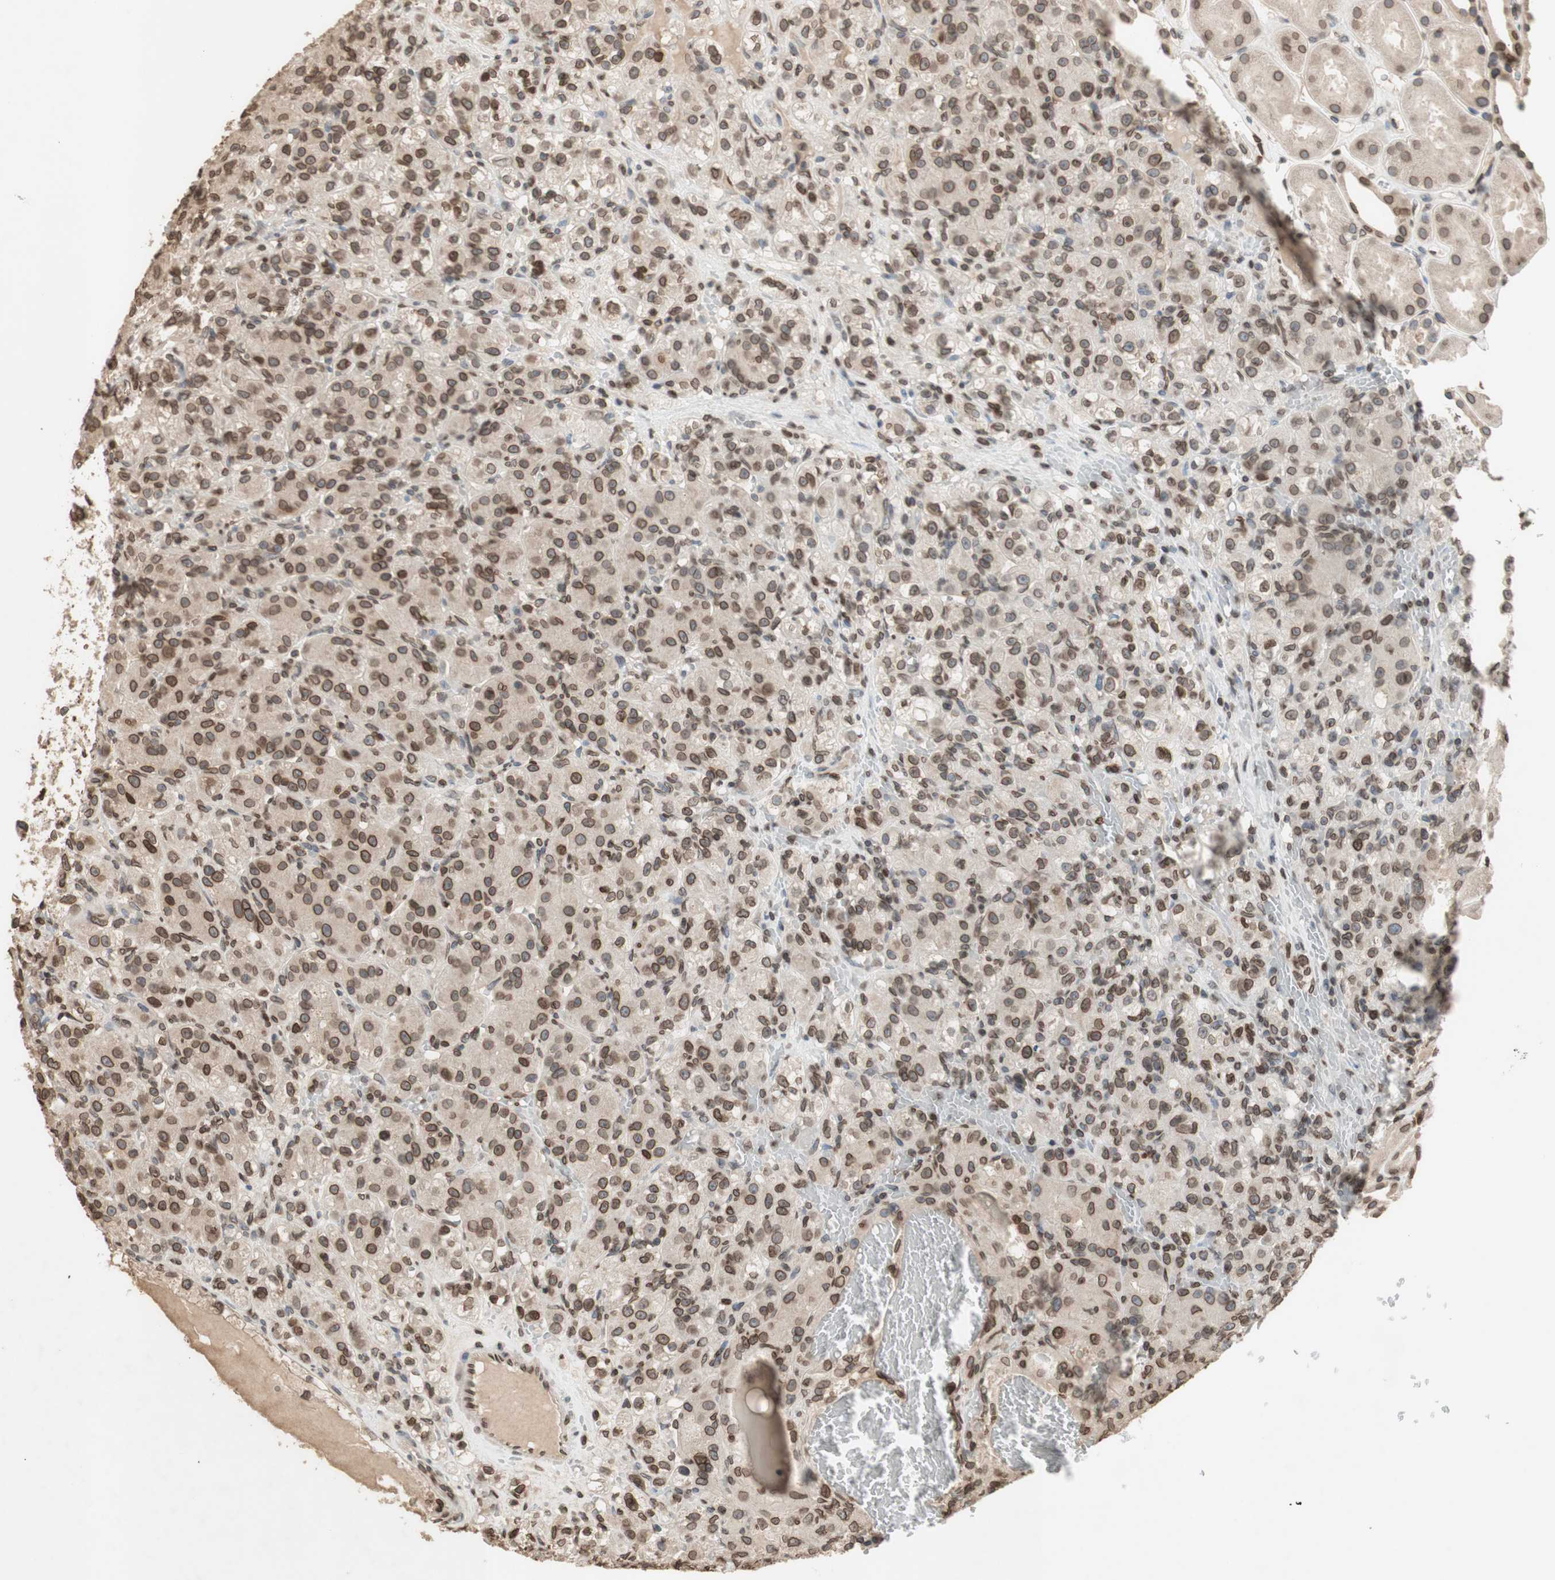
{"staining": {"intensity": "moderate", "quantity": ">75%", "location": "cytoplasmic/membranous,nuclear"}, "tissue": "renal cancer", "cell_type": "Tumor cells", "image_type": "cancer", "snomed": [{"axis": "morphology", "description": "Adenocarcinoma, NOS"}, {"axis": "topography", "description": "Kidney"}], "caption": "Renal adenocarcinoma stained for a protein (brown) demonstrates moderate cytoplasmic/membranous and nuclear positive expression in approximately >75% of tumor cells.", "gene": "TMPO", "patient": {"sex": "male", "age": 61}}